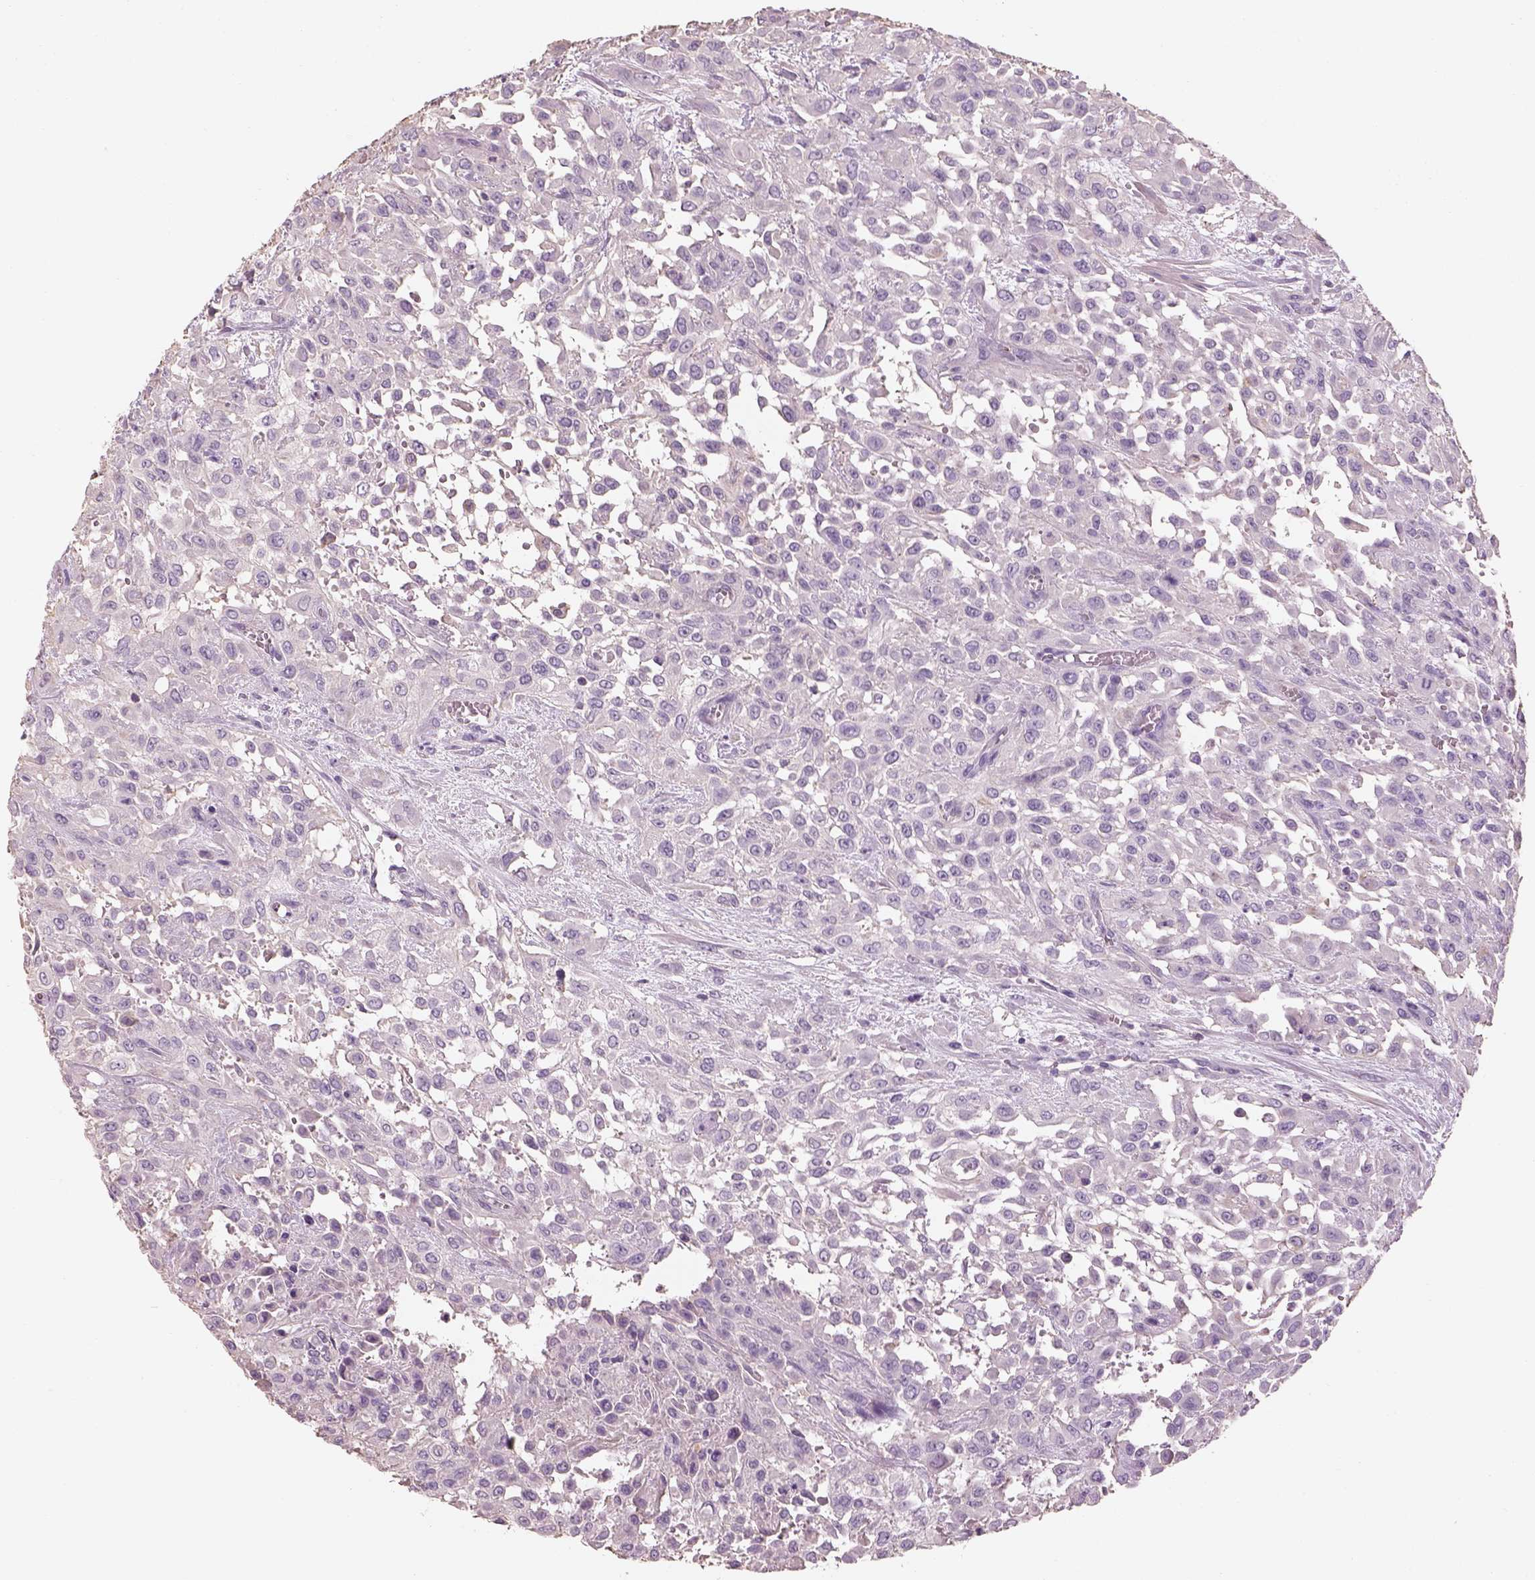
{"staining": {"intensity": "negative", "quantity": "none", "location": "none"}, "tissue": "urothelial cancer", "cell_type": "Tumor cells", "image_type": "cancer", "snomed": [{"axis": "morphology", "description": "Urothelial carcinoma, High grade"}, {"axis": "topography", "description": "Urinary bladder"}], "caption": "This micrograph is of high-grade urothelial carcinoma stained with immunohistochemistry (IHC) to label a protein in brown with the nuclei are counter-stained blue. There is no expression in tumor cells. (Brightfield microscopy of DAB (3,3'-diaminobenzidine) immunohistochemistry (IHC) at high magnification).", "gene": "OTUD6A", "patient": {"sex": "male", "age": 57}}